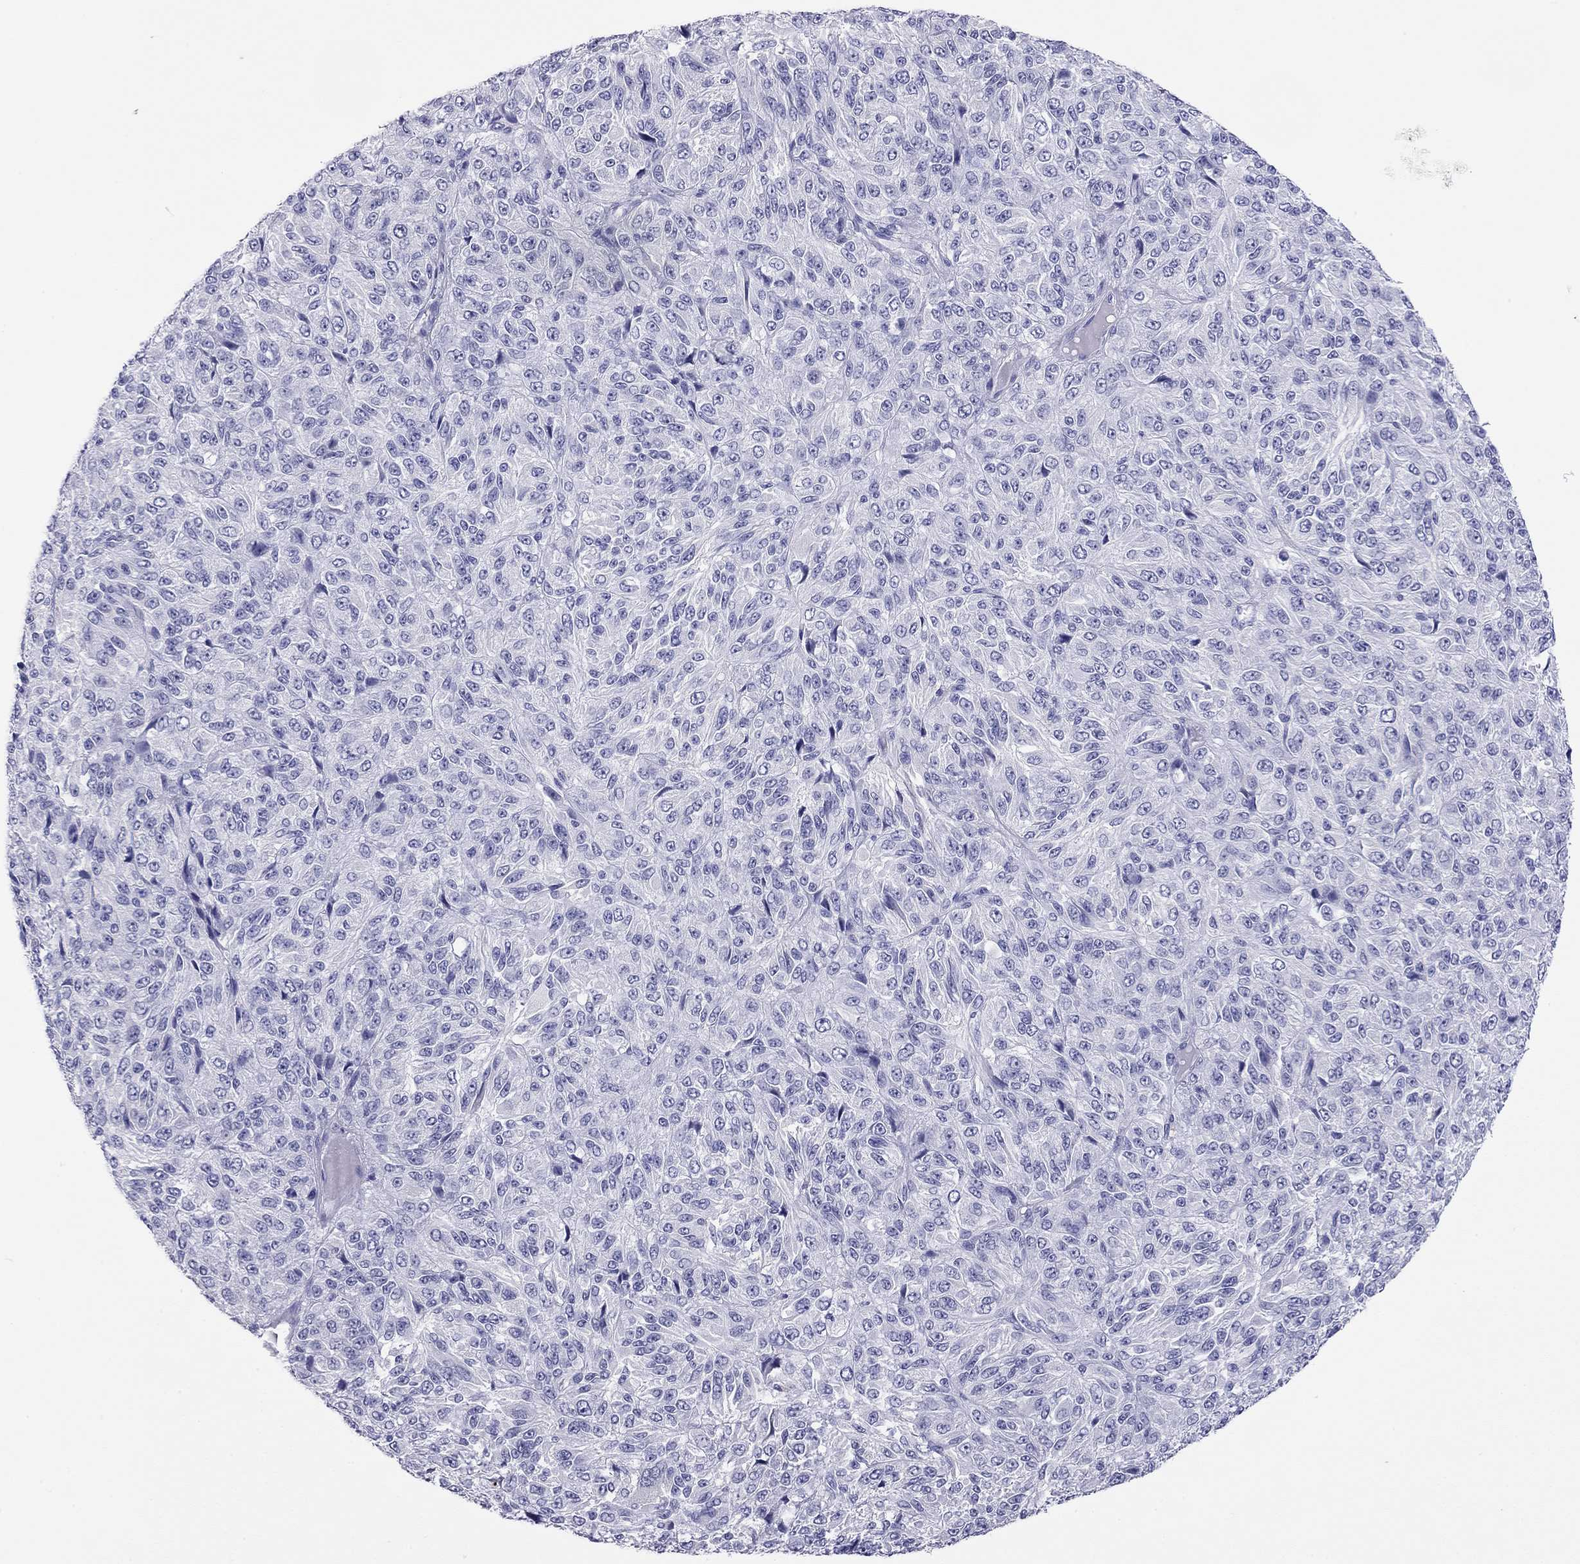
{"staining": {"intensity": "negative", "quantity": "none", "location": "none"}, "tissue": "melanoma", "cell_type": "Tumor cells", "image_type": "cancer", "snomed": [{"axis": "morphology", "description": "Malignant melanoma, Metastatic site"}, {"axis": "topography", "description": "Brain"}], "caption": "DAB immunohistochemical staining of malignant melanoma (metastatic site) shows no significant positivity in tumor cells.", "gene": "ODF4", "patient": {"sex": "female", "age": 56}}